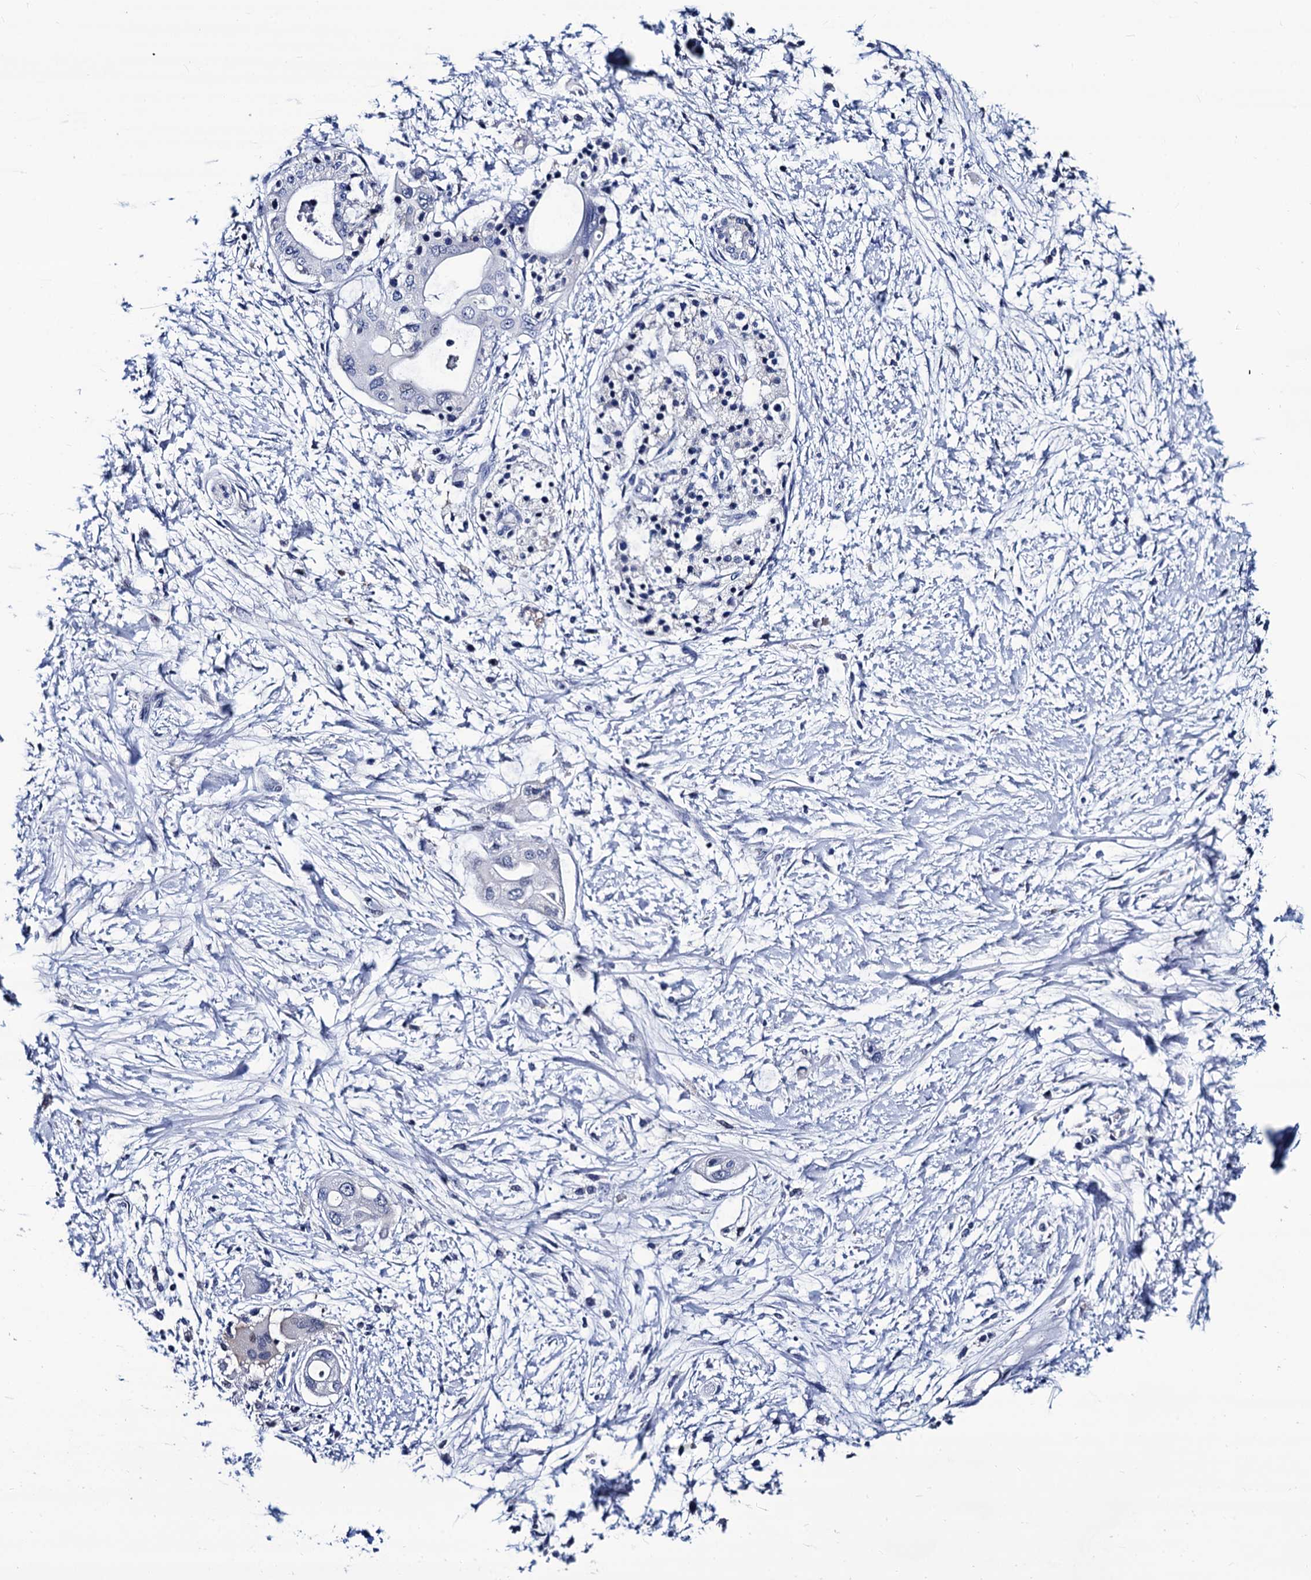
{"staining": {"intensity": "negative", "quantity": "none", "location": "none"}, "tissue": "pancreatic cancer", "cell_type": "Tumor cells", "image_type": "cancer", "snomed": [{"axis": "morphology", "description": "Adenocarcinoma, NOS"}, {"axis": "topography", "description": "Pancreas"}], "caption": "Pancreatic adenocarcinoma stained for a protein using immunohistochemistry reveals no staining tumor cells.", "gene": "LRRC30", "patient": {"sex": "male", "age": 68}}